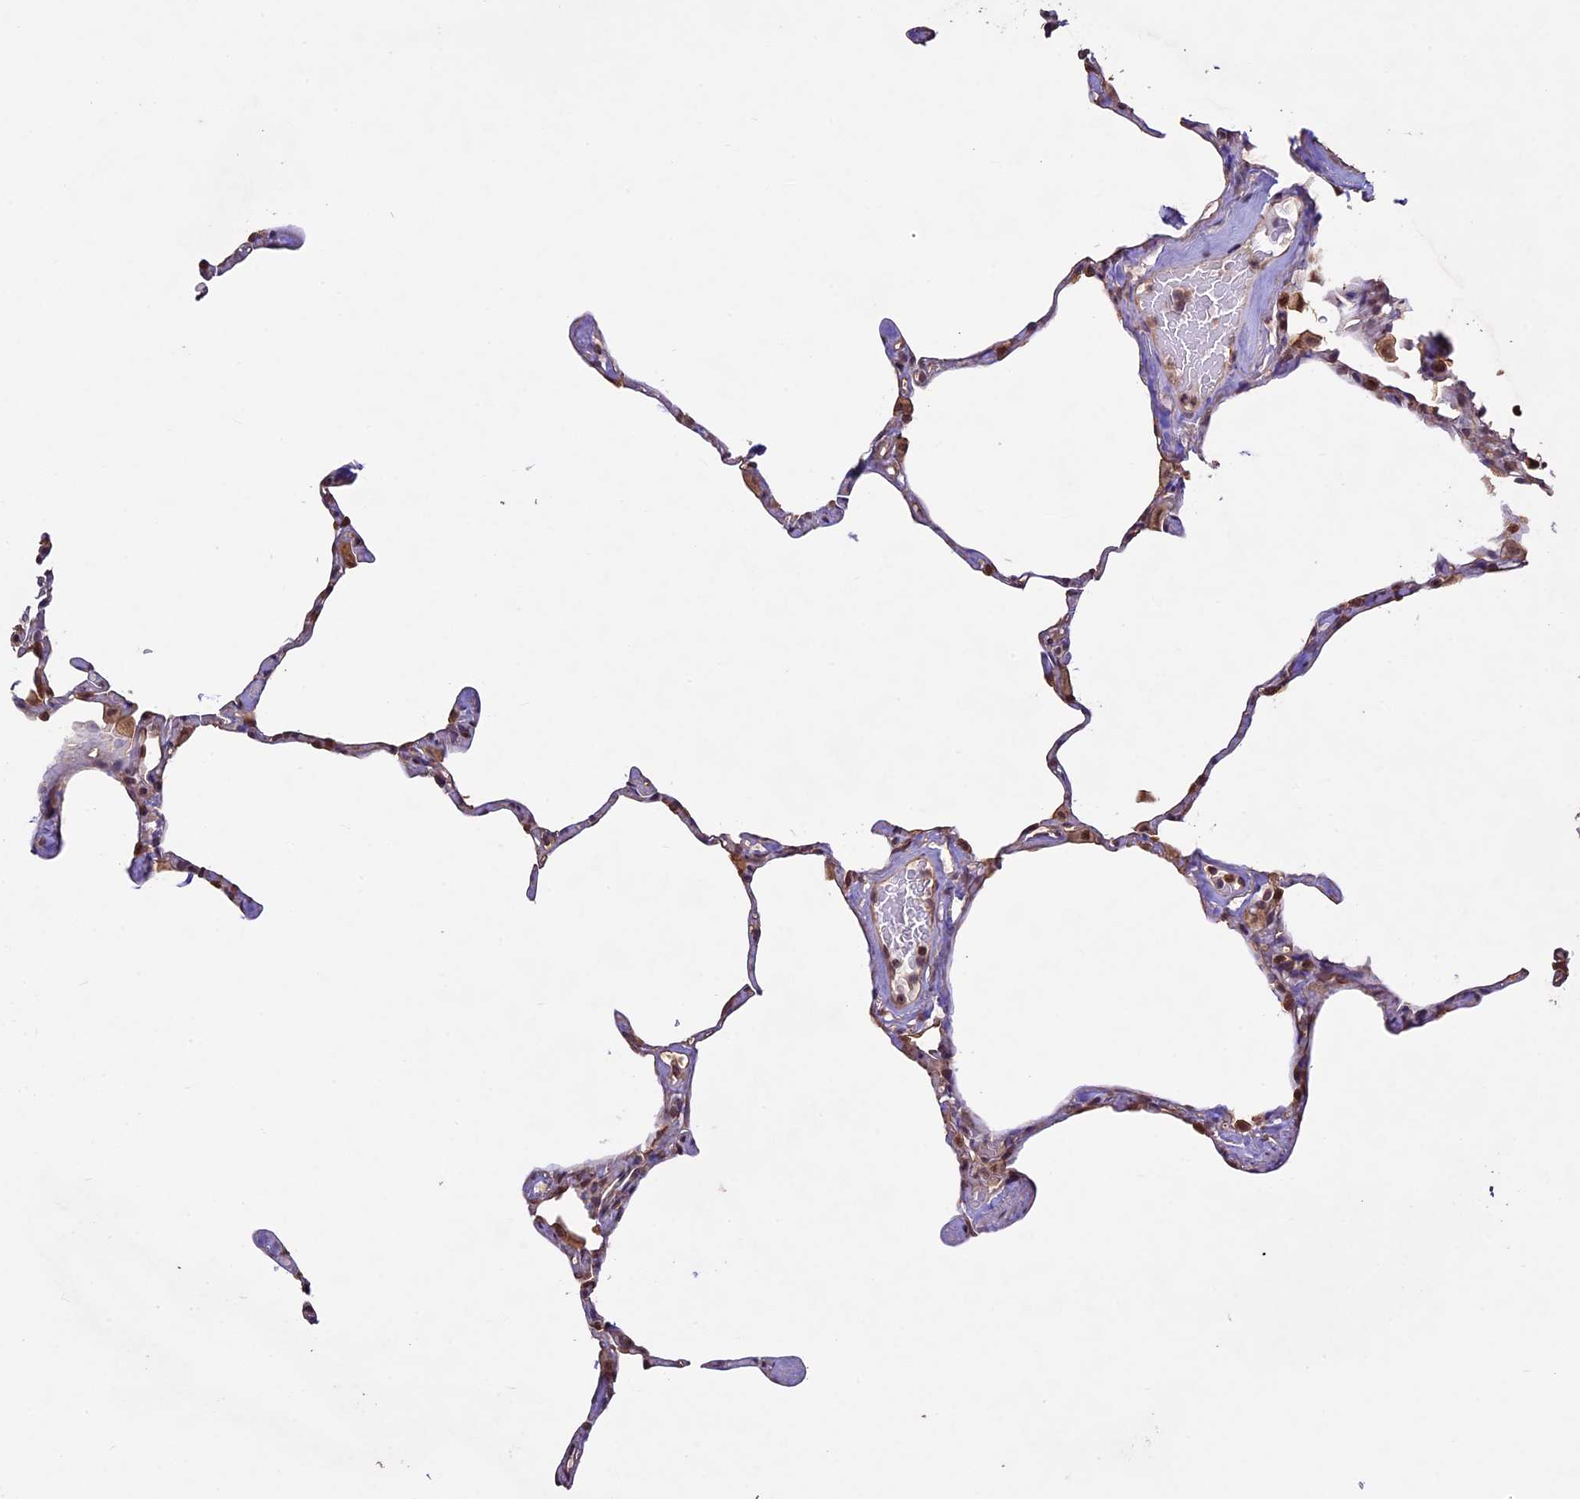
{"staining": {"intensity": "weak", "quantity": "25%-75%", "location": "cytoplasmic/membranous,nuclear"}, "tissue": "lung", "cell_type": "Alveolar cells", "image_type": "normal", "snomed": [{"axis": "morphology", "description": "Normal tissue, NOS"}, {"axis": "topography", "description": "Lung"}], "caption": "DAB (3,3'-diaminobenzidine) immunohistochemical staining of unremarkable lung shows weak cytoplasmic/membranous,nuclear protein expression in about 25%-75% of alveolar cells.", "gene": "BCAS4", "patient": {"sex": "male", "age": 65}}